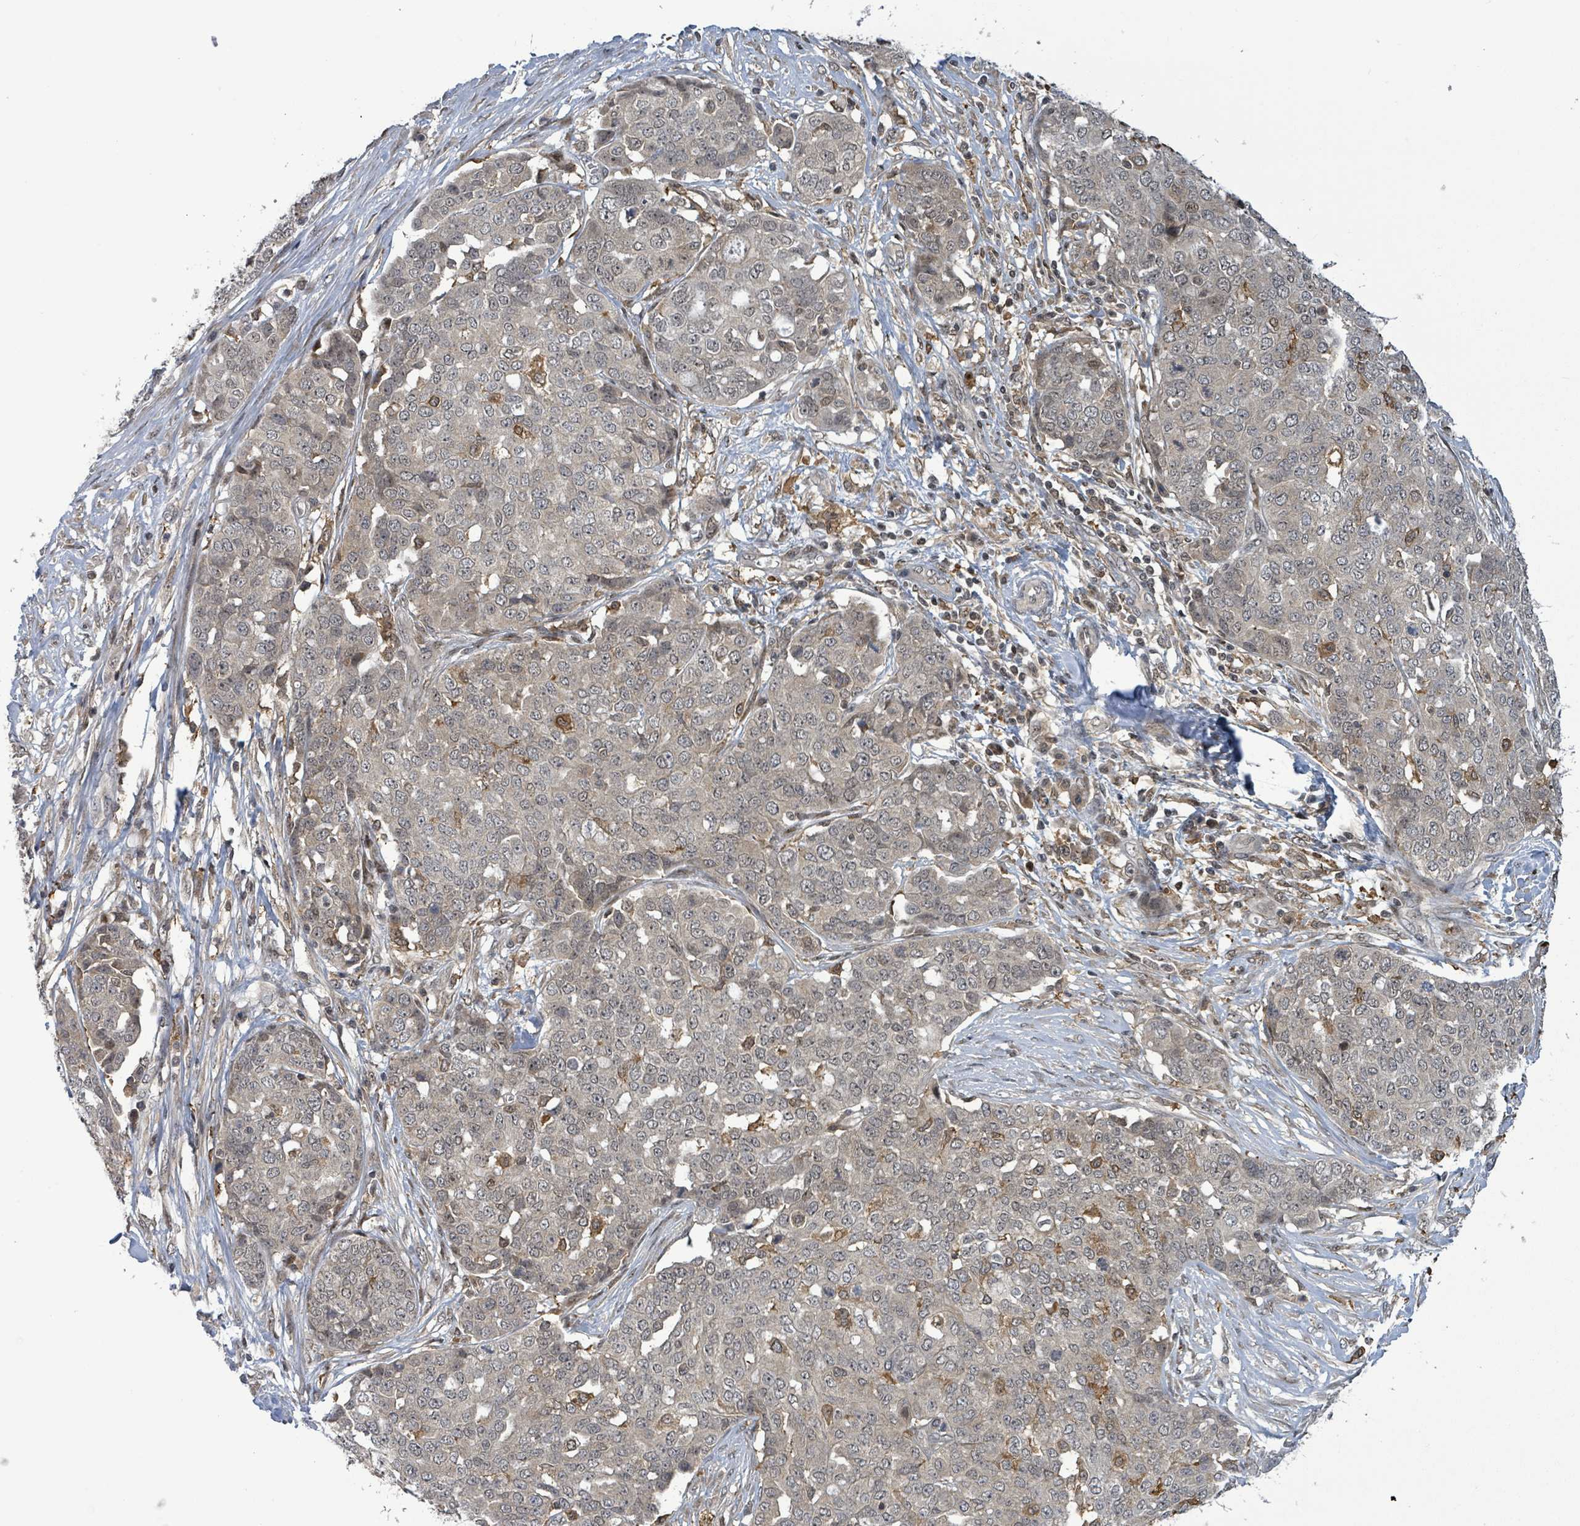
{"staining": {"intensity": "moderate", "quantity": "<25%", "location": "cytoplasmic/membranous"}, "tissue": "ovarian cancer", "cell_type": "Tumor cells", "image_type": "cancer", "snomed": [{"axis": "morphology", "description": "Cystadenocarcinoma, serous, NOS"}, {"axis": "topography", "description": "Soft tissue"}, {"axis": "topography", "description": "Ovary"}], "caption": "Ovarian serous cystadenocarcinoma stained with DAB (3,3'-diaminobenzidine) immunohistochemistry (IHC) reveals low levels of moderate cytoplasmic/membranous positivity in about <25% of tumor cells.", "gene": "FBXO6", "patient": {"sex": "female", "age": 57}}